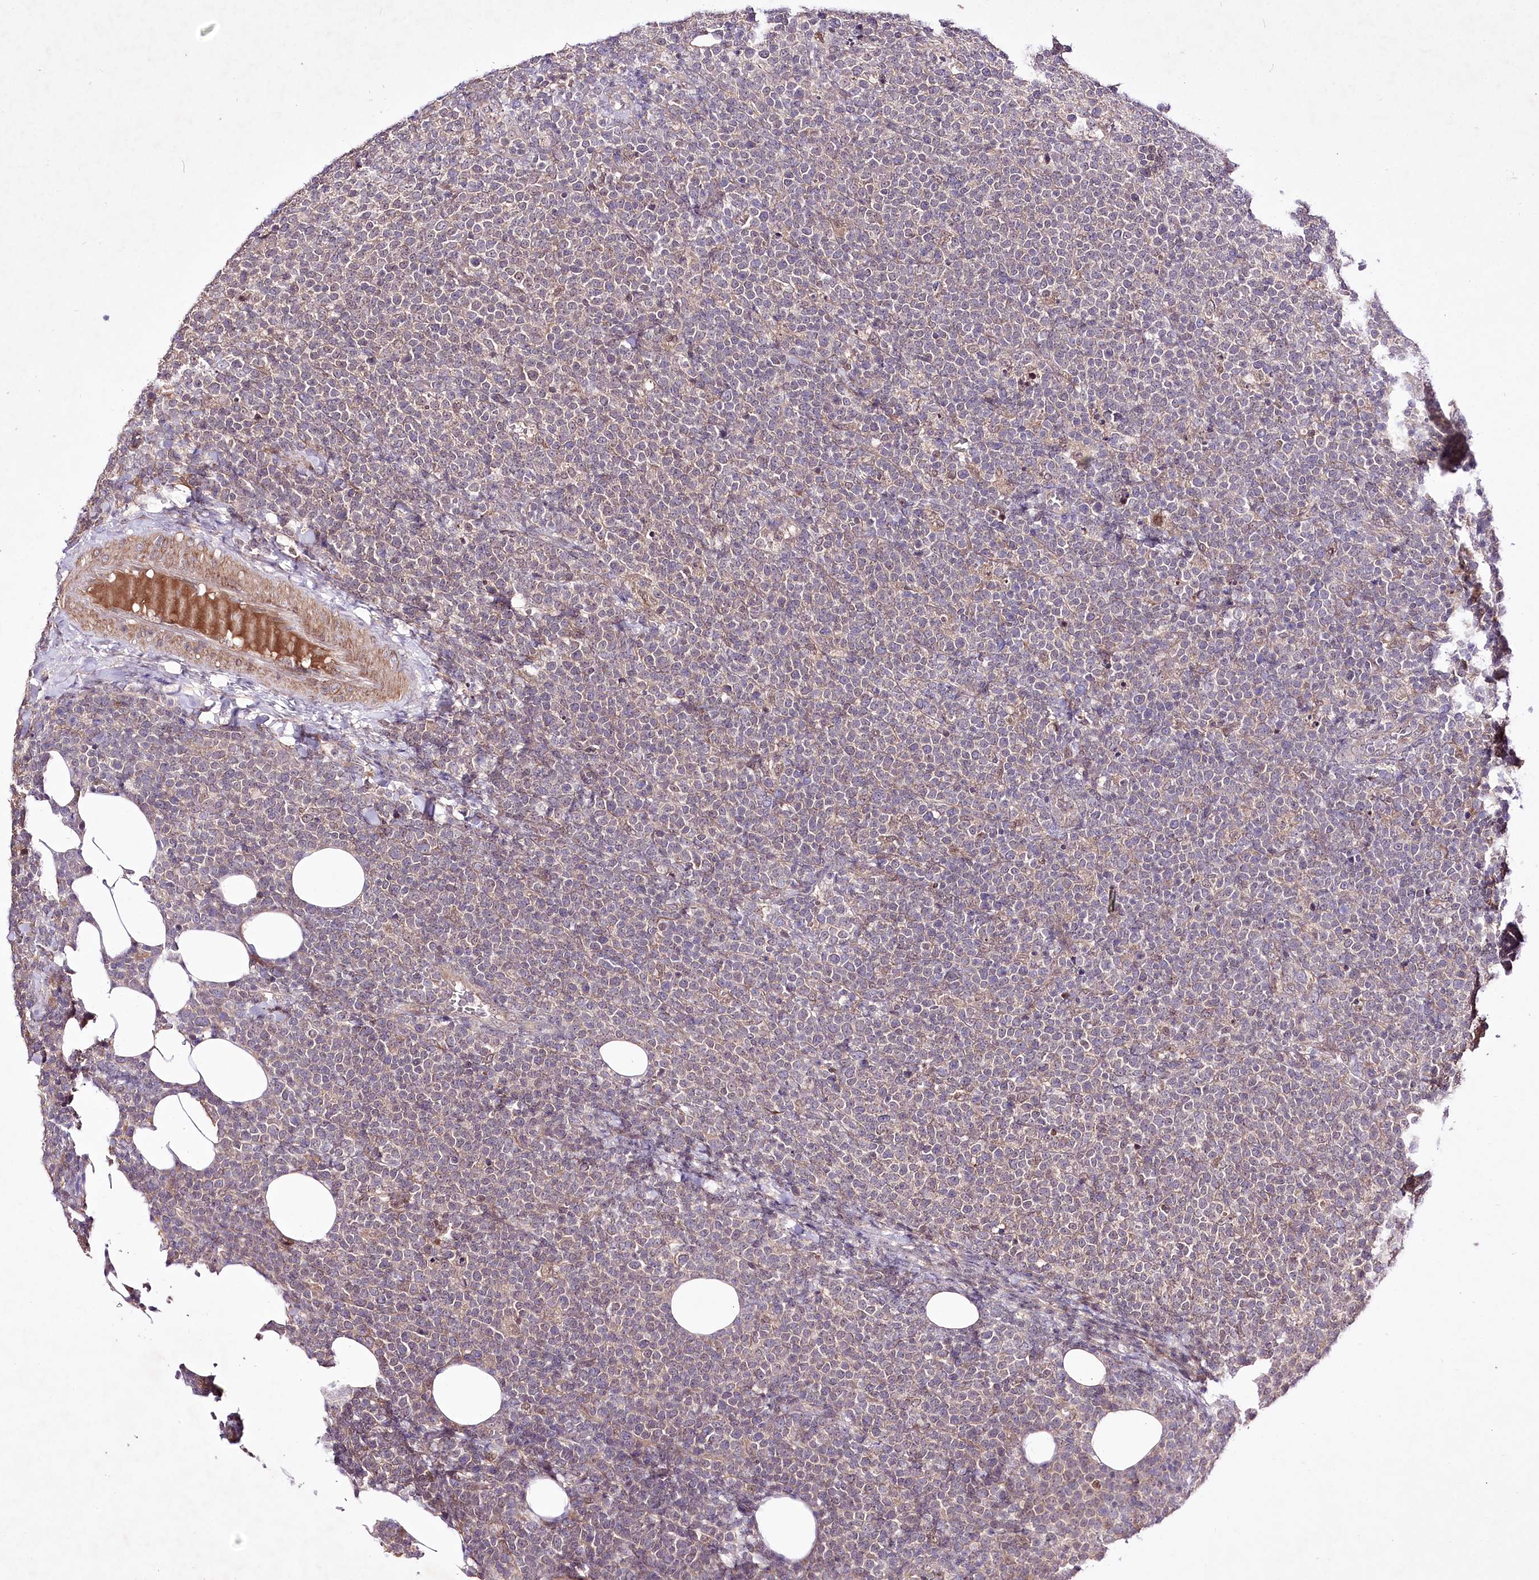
{"staining": {"intensity": "weak", "quantity": "25%-75%", "location": "cytoplasmic/membranous"}, "tissue": "lymphoma", "cell_type": "Tumor cells", "image_type": "cancer", "snomed": [{"axis": "morphology", "description": "Malignant lymphoma, non-Hodgkin's type, High grade"}, {"axis": "topography", "description": "Lymph node"}], "caption": "This image shows IHC staining of human lymphoma, with low weak cytoplasmic/membranous positivity in about 25%-75% of tumor cells.", "gene": "HELT", "patient": {"sex": "male", "age": 61}}